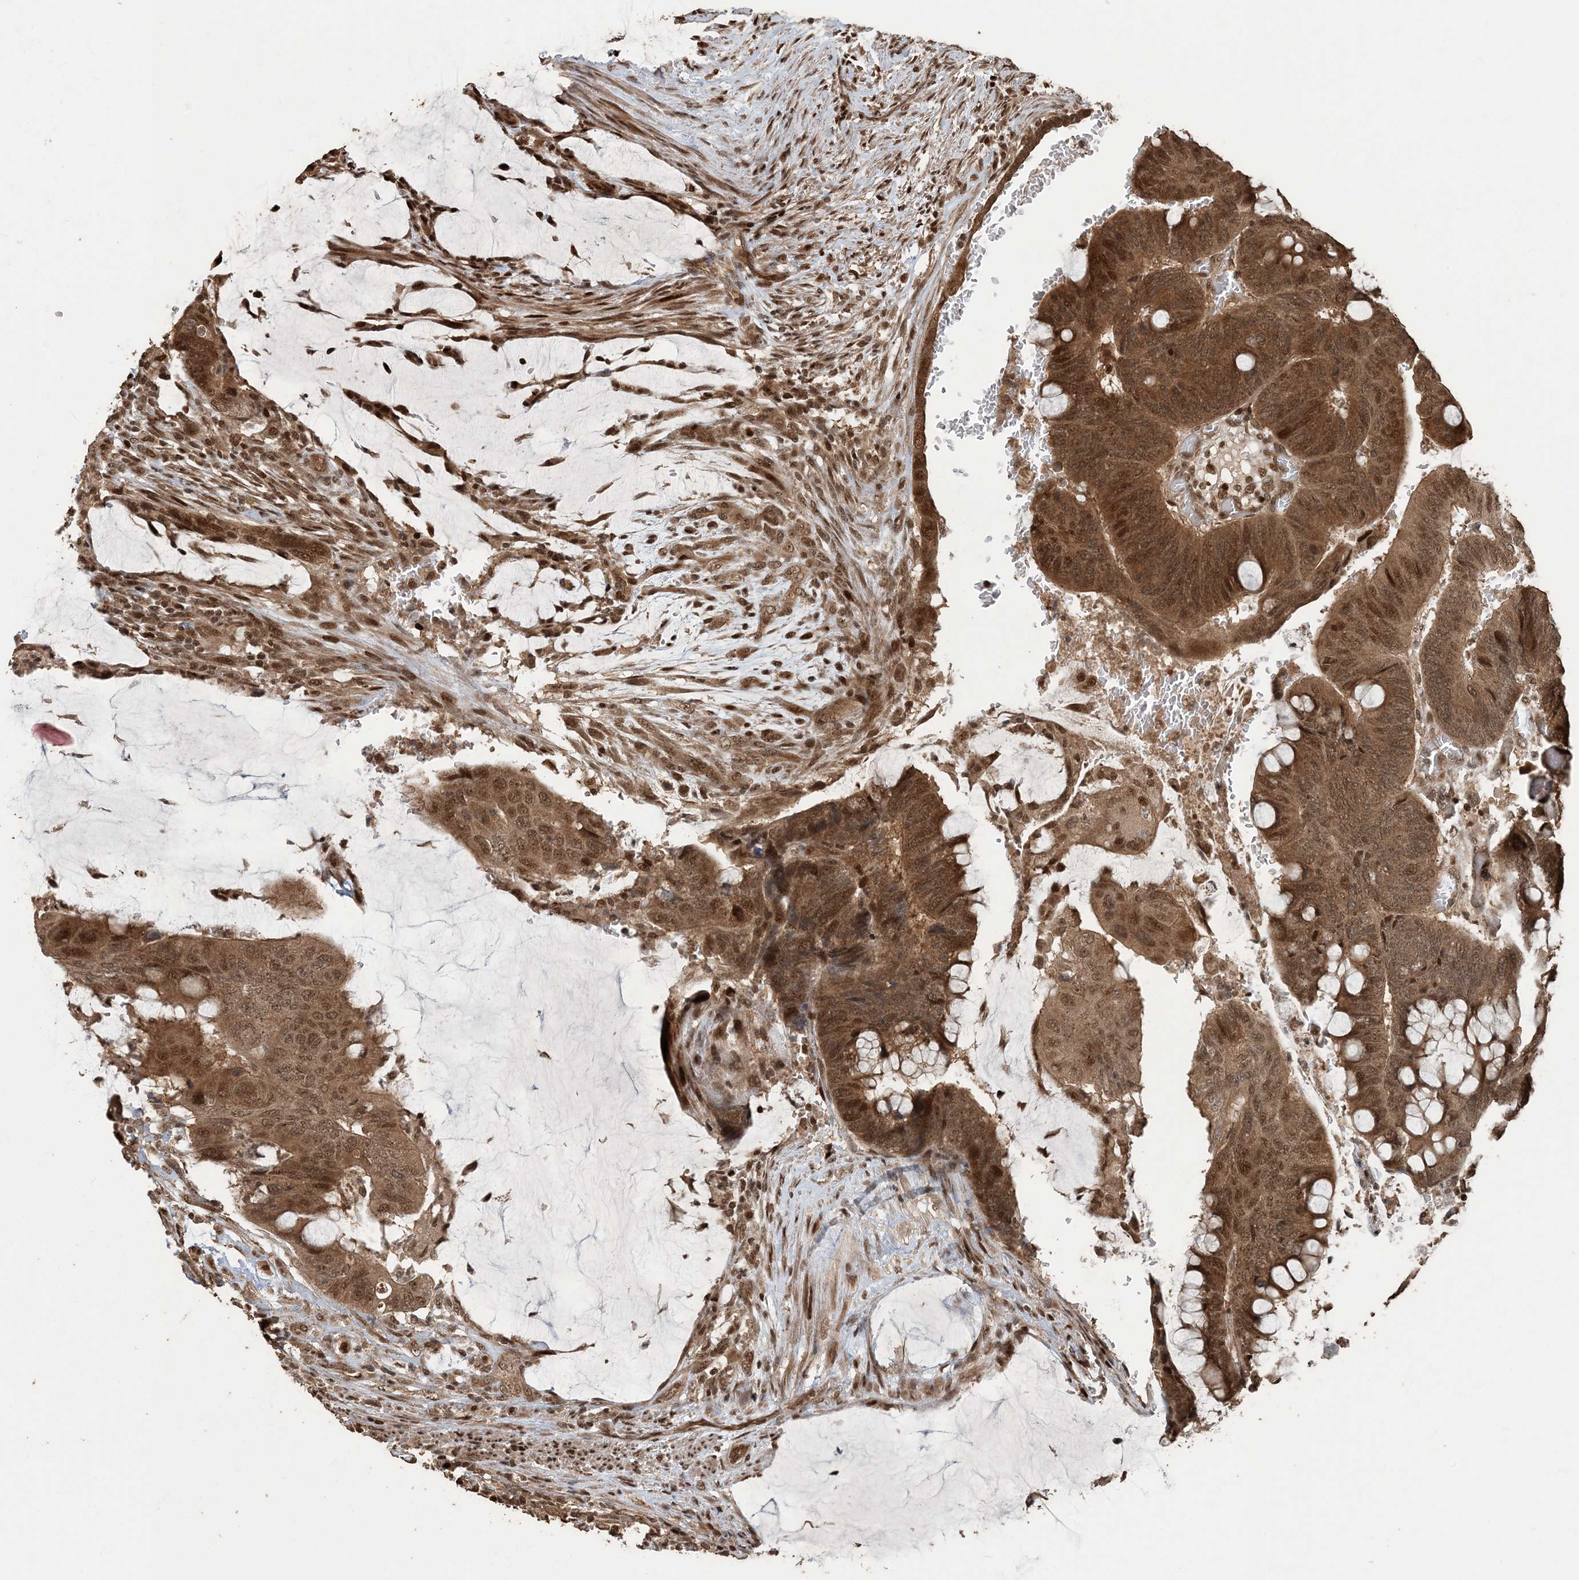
{"staining": {"intensity": "strong", "quantity": ">75%", "location": "cytoplasmic/membranous,nuclear"}, "tissue": "colorectal cancer", "cell_type": "Tumor cells", "image_type": "cancer", "snomed": [{"axis": "morphology", "description": "Normal tissue, NOS"}, {"axis": "morphology", "description": "Adenocarcinoma, NOS"}, {"axis": "topography", "description": "Rectum"}, {"axis": "topography", "description": "Peripheral nerve tissue"}], "caption": "This is an image of immunohistochemistry staining of adenocarcinoma (colorectal), which shows strong staining in the cytoplasmic/membranous and nuclear of tumor cells.", "gene": "ATP13A2", "patient": {"sex": "male", "age": 92}}